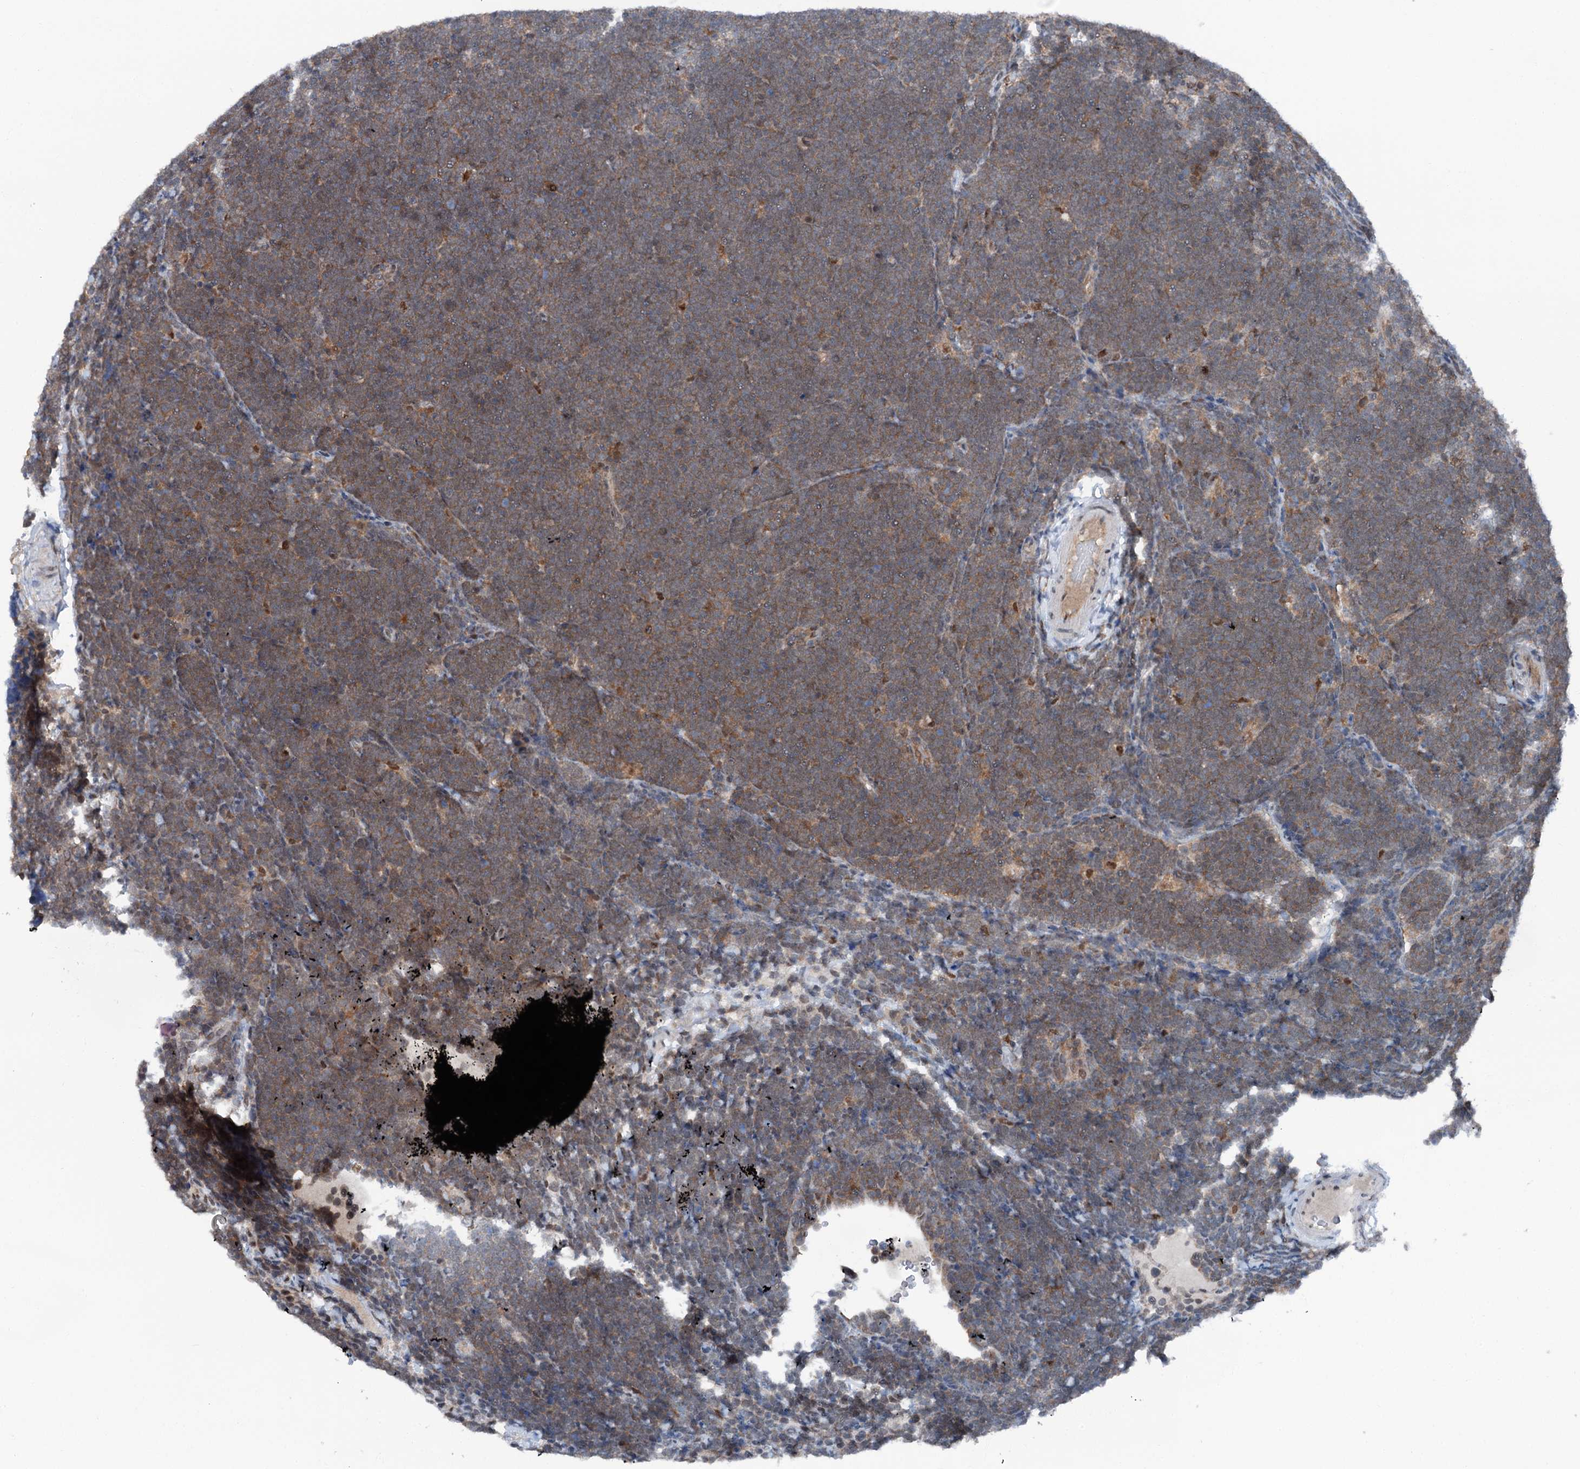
{"staining": {"intensity": "moderate", "quantity": "<25%", "location": "cytoplasmic/membranous"}, "tissue": "lymphoma", "cell_type": "Tumor cells", "image_type": "cancer", "snomed": [{"axis": "morphology", "description": "Malignant lymphoma, non-Hodgkin's type, High grade"}, {"axis": "topography", "description": "Lymph node"}], "caption": "High-power microscopy captured an IHC histopathology image of malignant lymphoma, non-Hodgkin's type (high-grade), revealing moderate cytoplasmic/membranous expression in about <25% of tumor cells.", "gene": "PSMD13", "patient": {"sex": "male", "age": 13}}